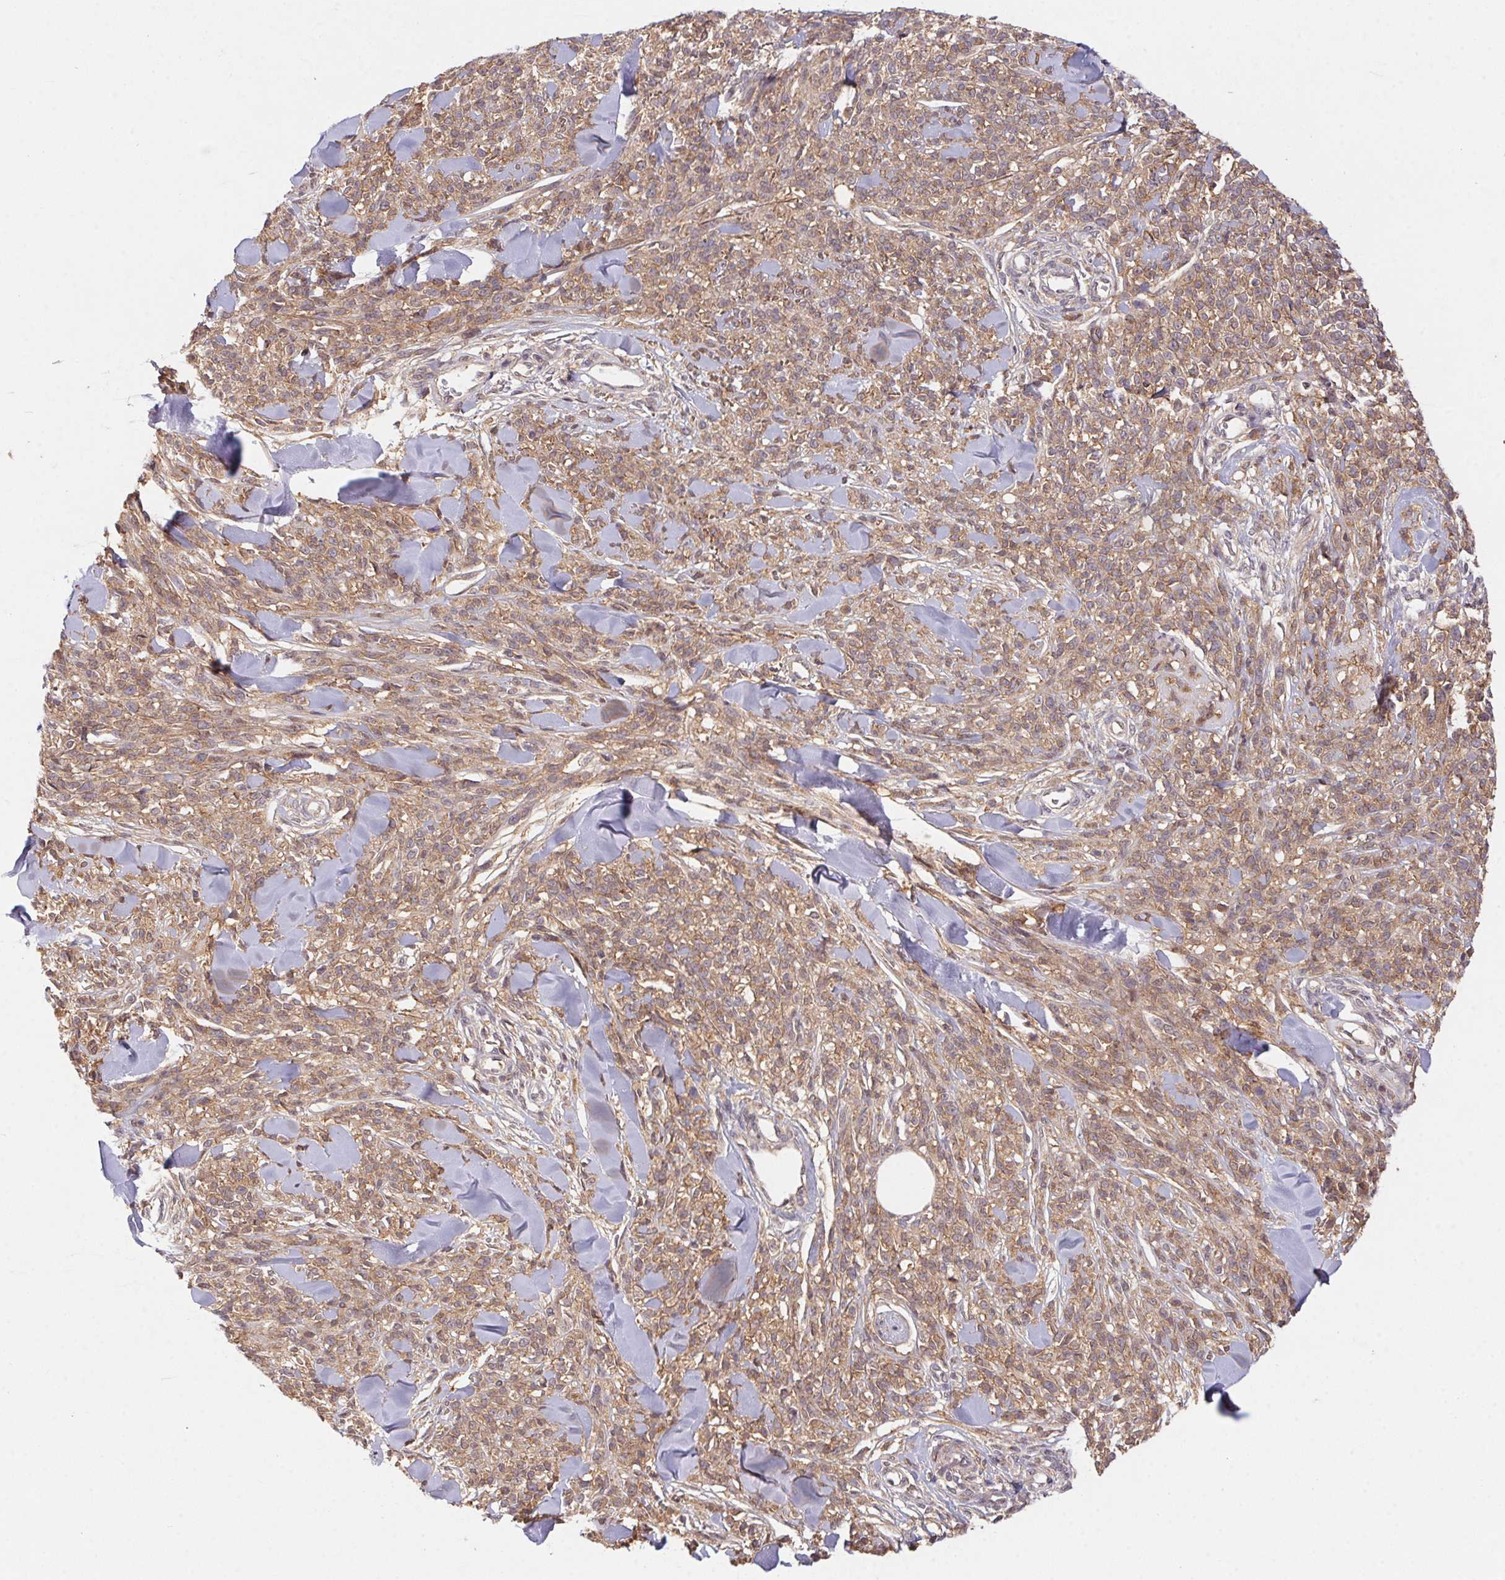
{"staining": {"intensity": "weak", "quantity": ">75%", "location": "cytoplasmic/membranous"}, "tissue": "melanoma", "cell_type": "Tumor cells", "image_type": "cancer", "snomed": [{"axis": "morphology", "description": "Malignant melanoma, NOS"}, {"axis": "topography", "description": "Skin"}, {"axis": "topography", "description": "Skin of trunk"}], "caption": "This is a histology image of immunohistochemistry (IHC) staining of malignant melanoma, which shows weak positivity in the cytoplasmic/membranous of tumor cells.", "gene": "SLC52A2", "patient": {"sex": "male", "age": 74}}